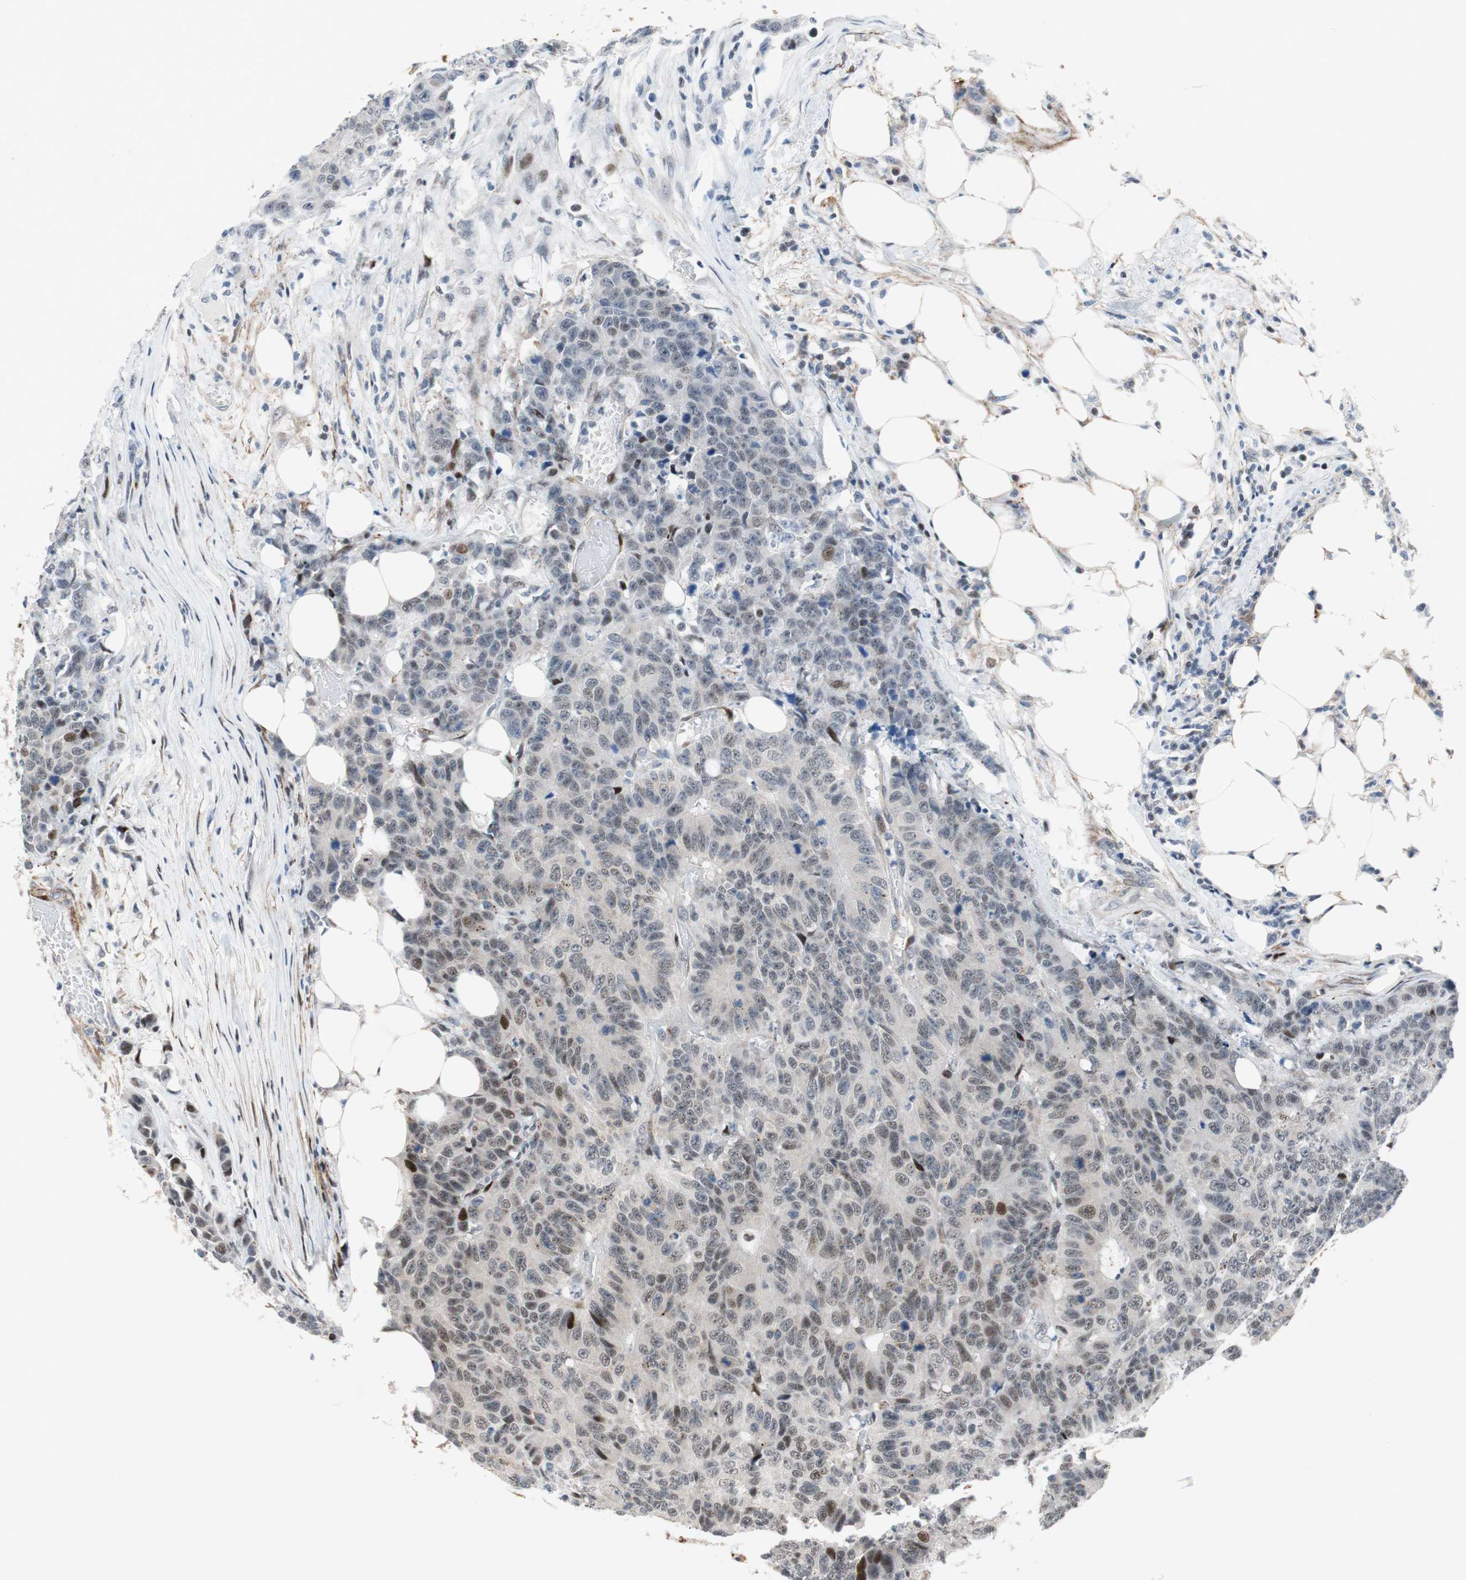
{"staining": {"intensity": "moderate", "quantity": "25%-75%", "location": "nuclear"}, "tissue": "colorectal cancer", "cell_type": "Tumor cells", "image_type": "cancer", "snomed": [{"axis": "morphology", "description": "Adenocarcinoma, NOS"}, {"axis": "topography", "description": "Colon"}], "caption": "Colorectal cancer (adenocarcinoma) stained with IHC displays moderate nuclear staining in approximately 25%-75% of tumor cells.", "gene": "FBXO44", "patient": {"sex": "female", "age": 86}}